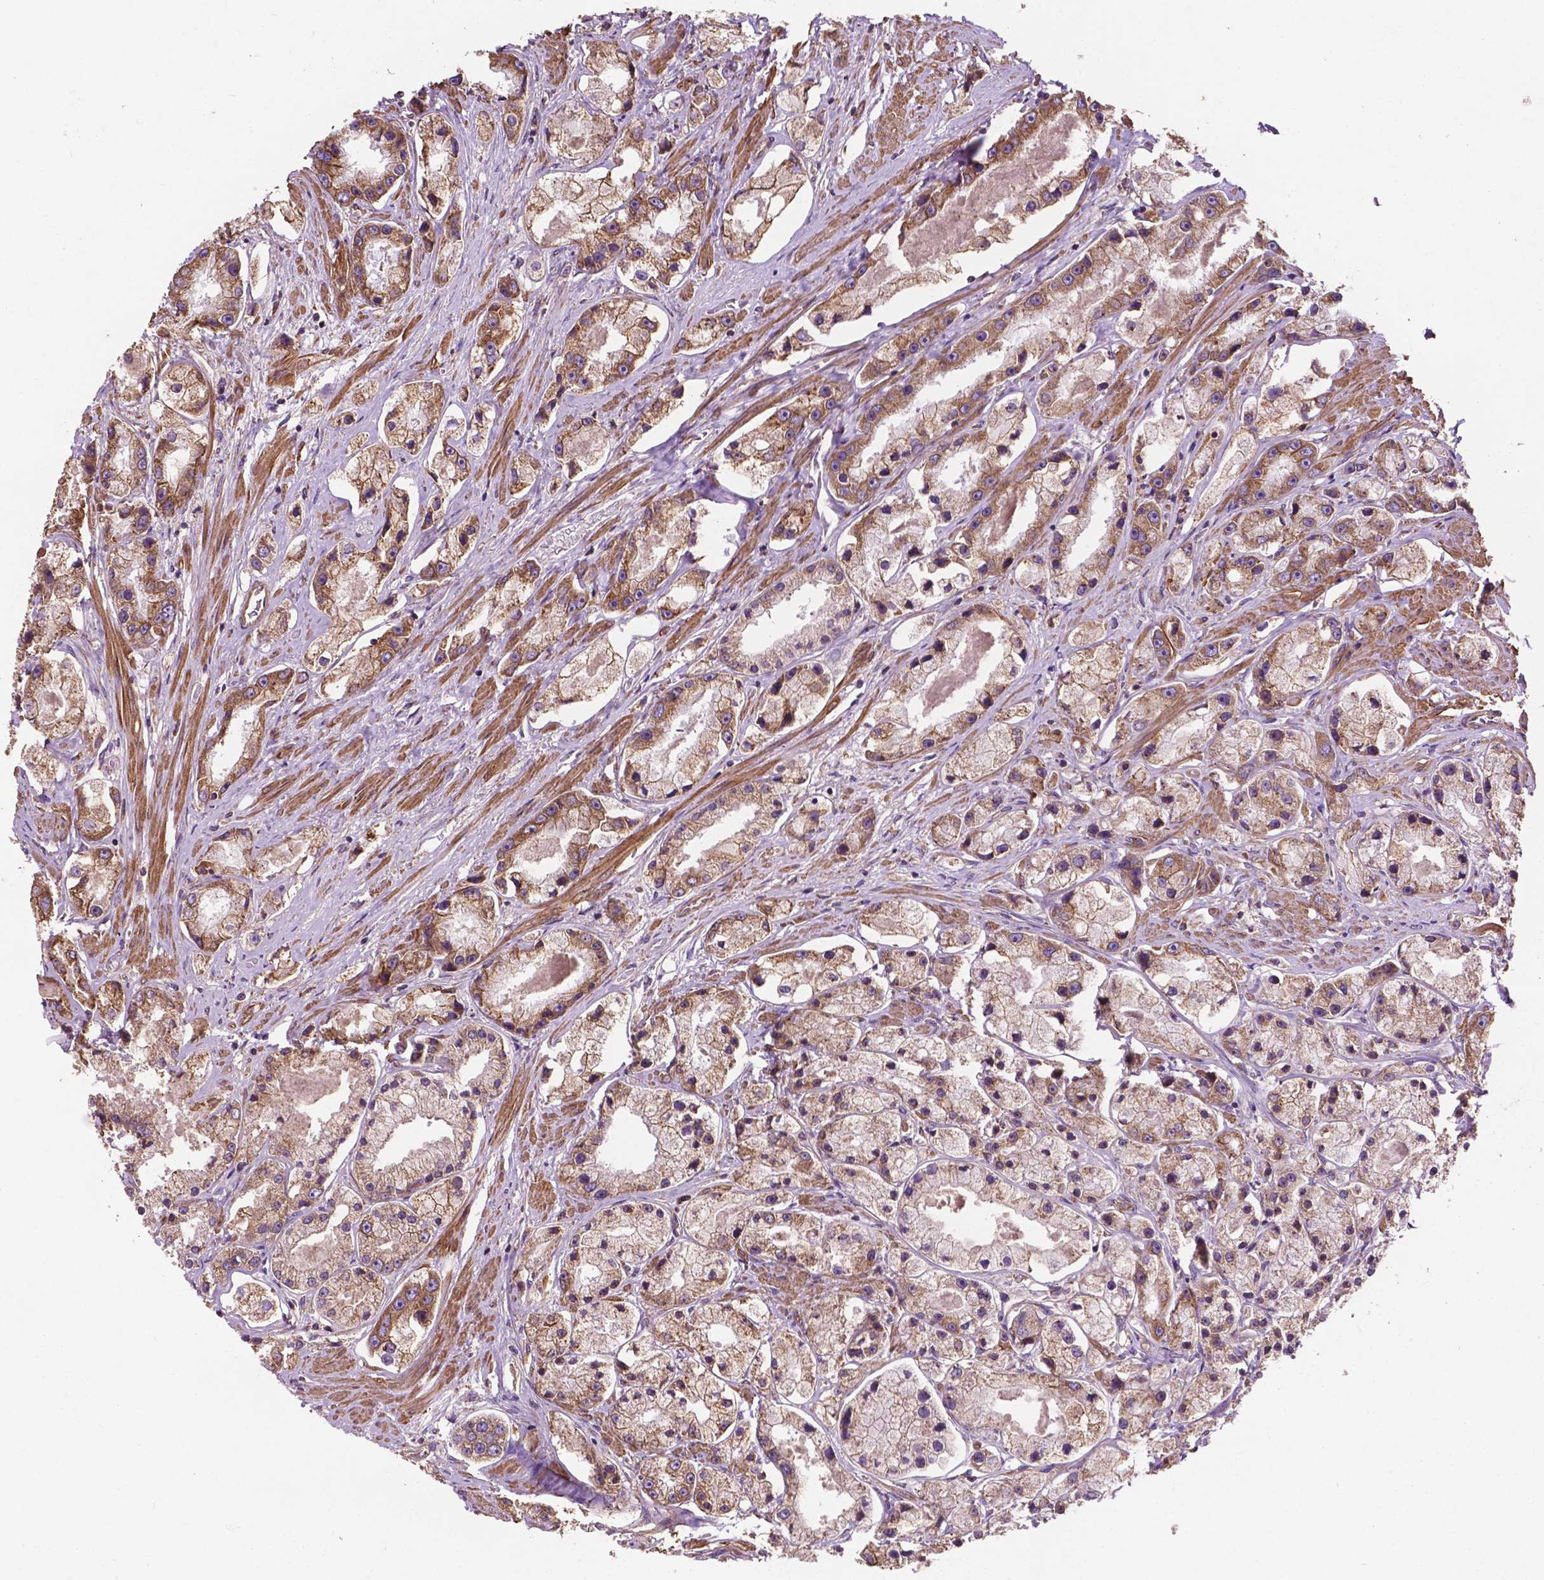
{"staining": {"intensity": "moderate", "quantity": "25%-75%", "location": "cytoplasmic/membranous"}, "tissue": "prostate cancer", "cell_type": "Tumor cells", "image_type": "cancer", "snomed": [{"axis": "morphology", "description": "Adenocarcinoma, High grade"}, {"axis": "topography", "description": "Prostate"}], "caption": "A photomicrograph showing moderate cytoplasmic/membranous positivity in about 25%-75% of tumor cells in adenocarcinoma (high-grade) (prostate), as visualized by brown immunohistochemical staining.", "gene": "CCDC71L", "patient": {"sex": "male", "age": 67}}